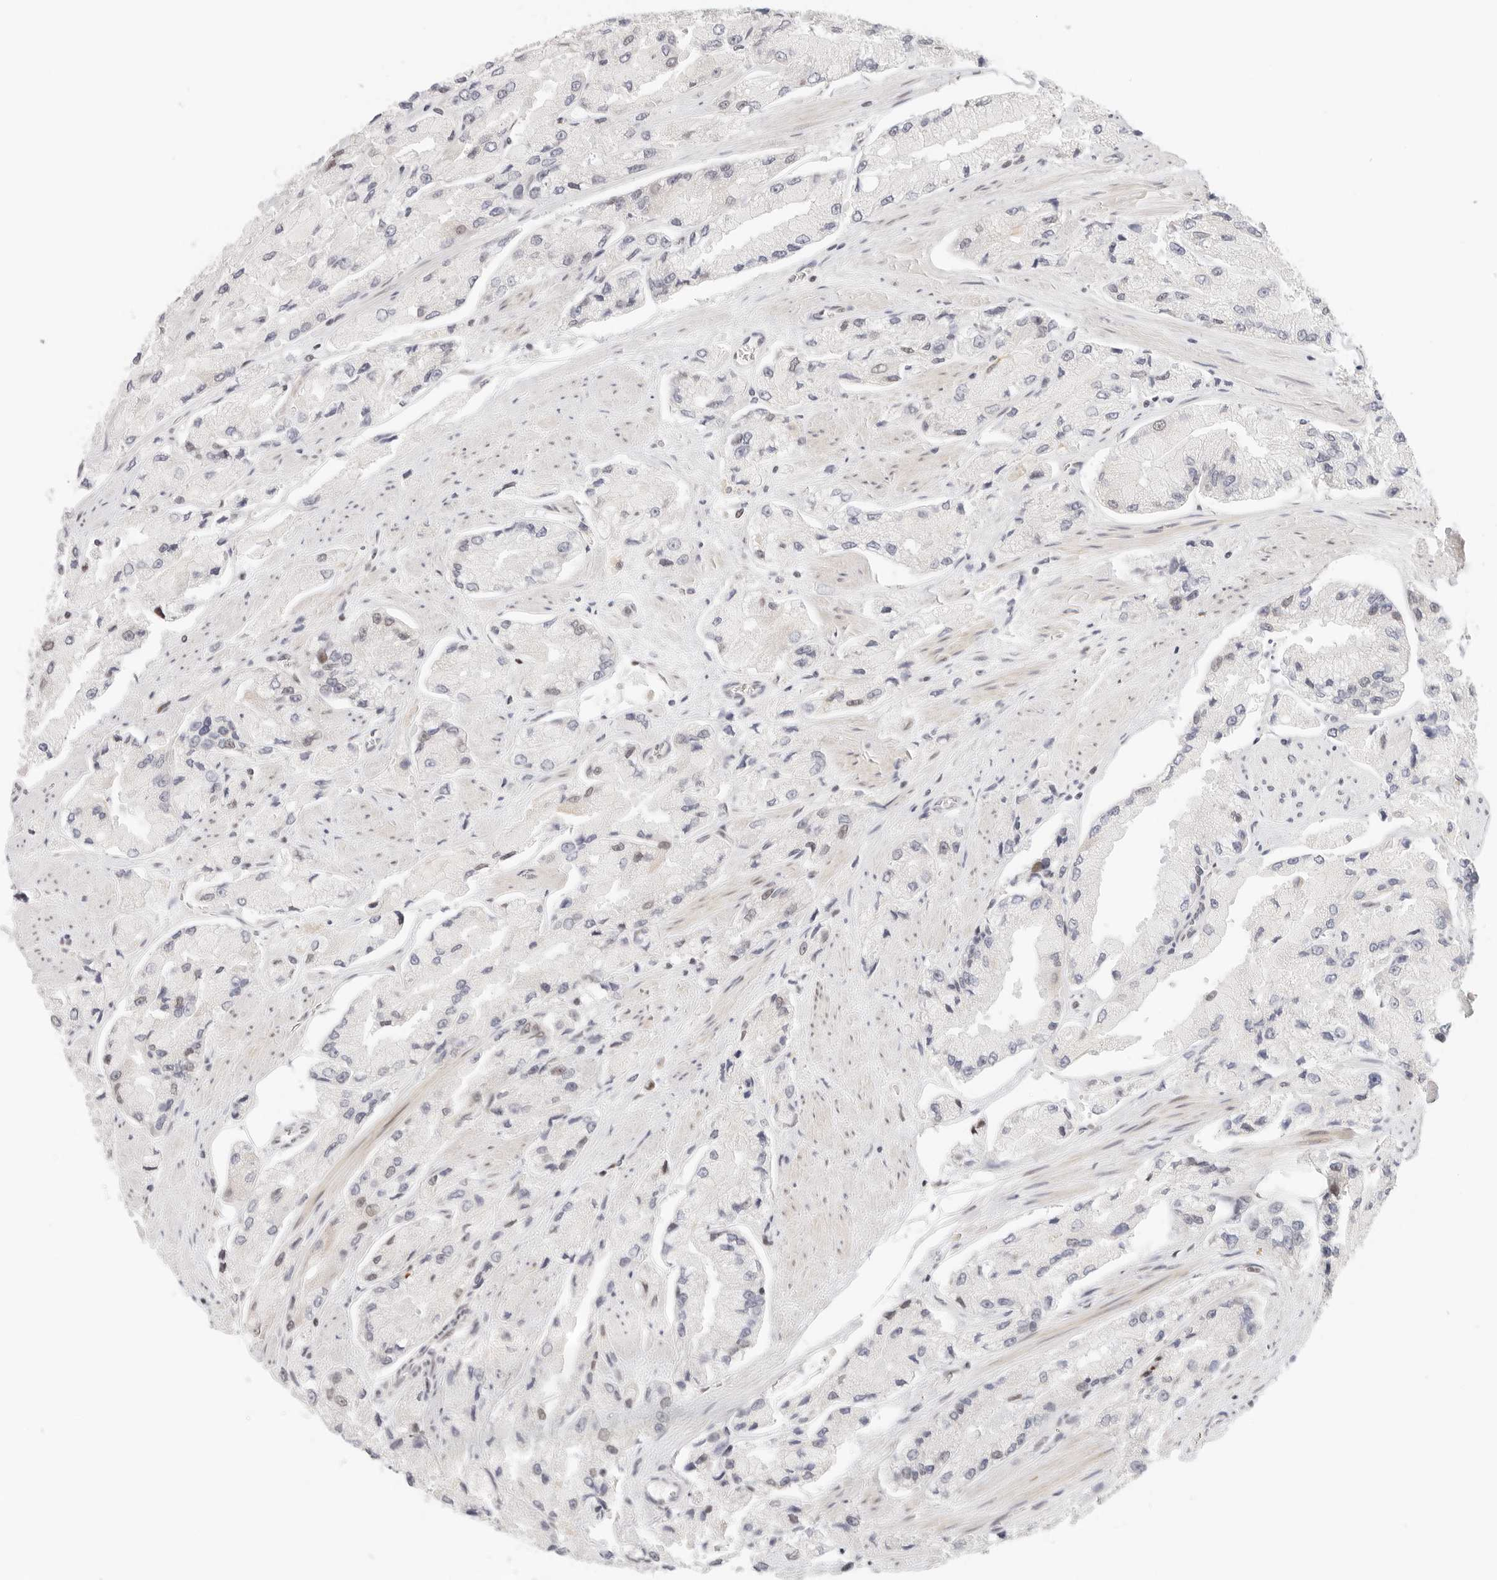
{"staining": {"intensity": "negative", "quantity": "none", "location": "none"}, "tissue": "prostate cancer", "cell_type": "Tumor cells", "image_type": "cancer", "snomed": [{"axis": "morphology", "description": "Adenocarcinoma, High grade"}, {"axis": "topography", "description": "Prostate"}], "caption": "IHC image of neoplastic tissue: human adenocarcinoma (high-grade) (prostate) stained with DAB displays no significant protein positivity in tumor cells.", "gene": "HOXC5", "patient": {"sex": "male", "age": 58}}